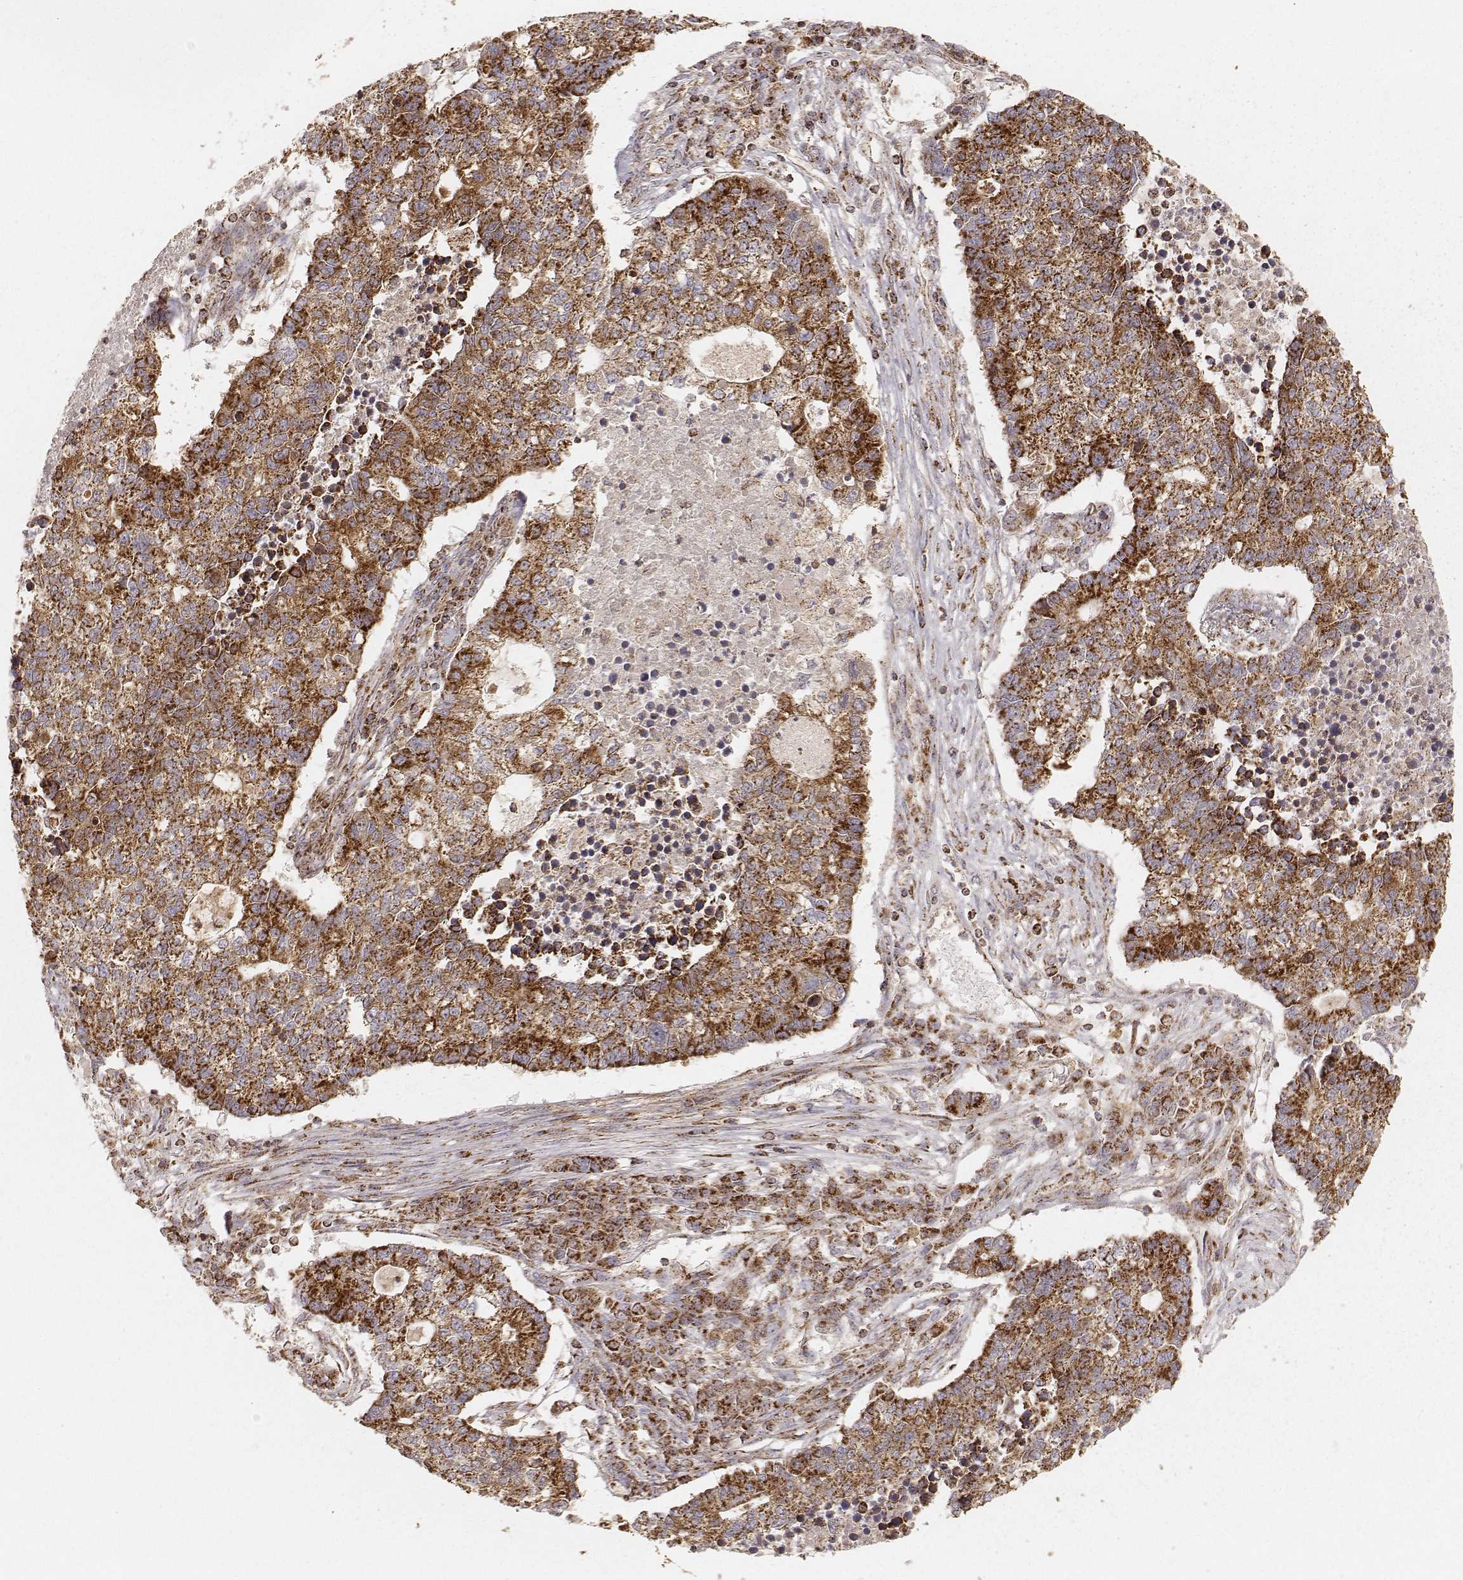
{"staining": {"intensity": "strong", "quantity": ">75%", "location": "cytoplasmic/membranous"}, "tissue": "lung cancer", "cell_type": "Tumor cells", "image_type": "cancer", "snomed": [{"axis": "morphology", "description": "Adenocarcinoma, NOS"}, {"axis": "topography", "description": "Lung"}], "caption": "Lung cancer tissue reveals strong cytoplasmic/membranous positivity in approximately >75% of tumor cells", "gene": "CS", "patient": {"sex": "male", "age": 57}}